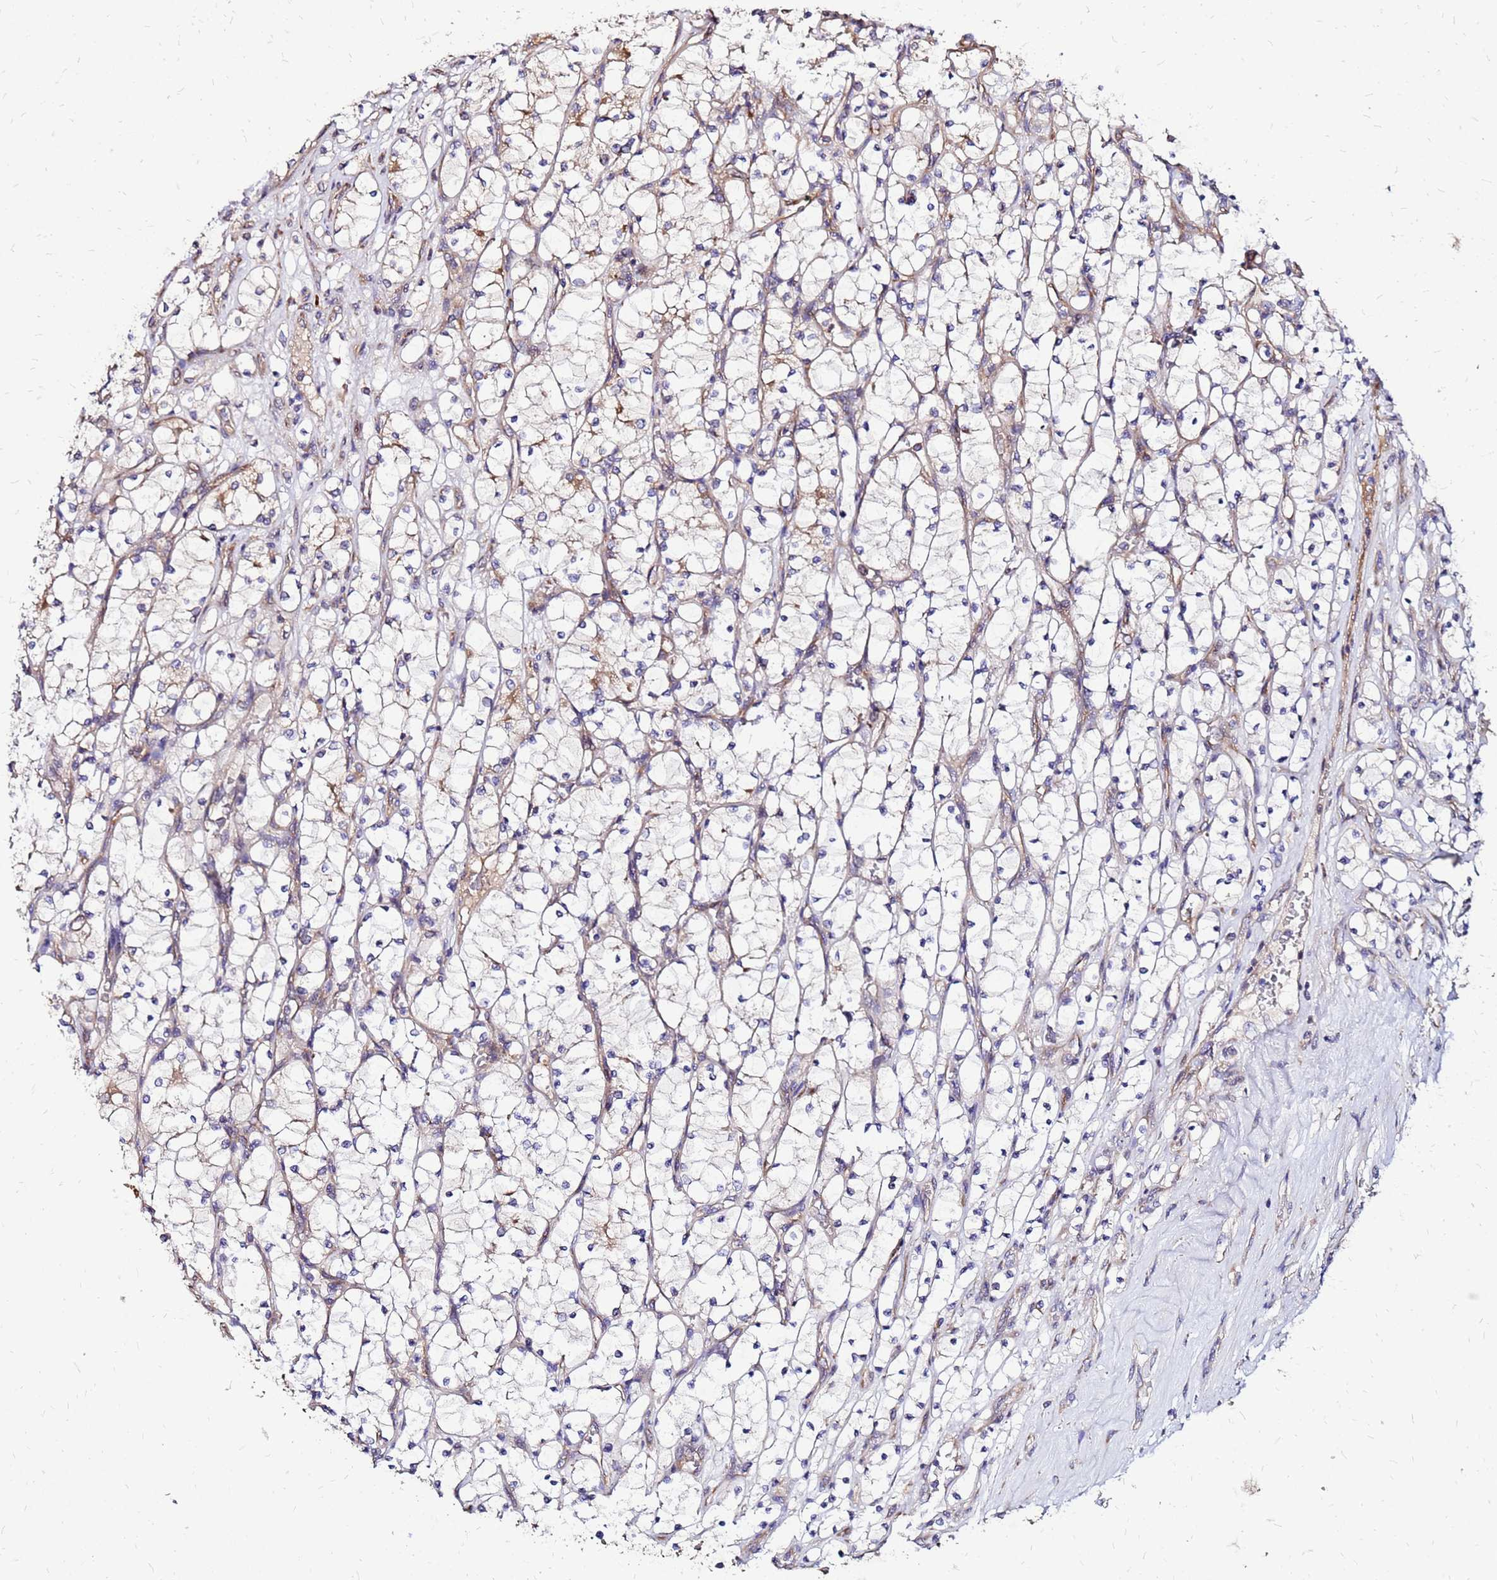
{"staining": {"intensity": "negative", "quantity": "none", "location": "none"}, "tissue": "renal cancer", "cell_type": "Tumor cells", "image_type": "cancer", "snomed": [{"axis": "morphology", "description": "Adenocarcinoma, NOS"}, {"axis": "topography", "description": "Kidney"}], "caption": "A photomicrograph of human adenocarcinoma (renal) is negative for staining in tumor cells.", "gene": "VMO1", "patient": {"sex": "female", "age": 69}}